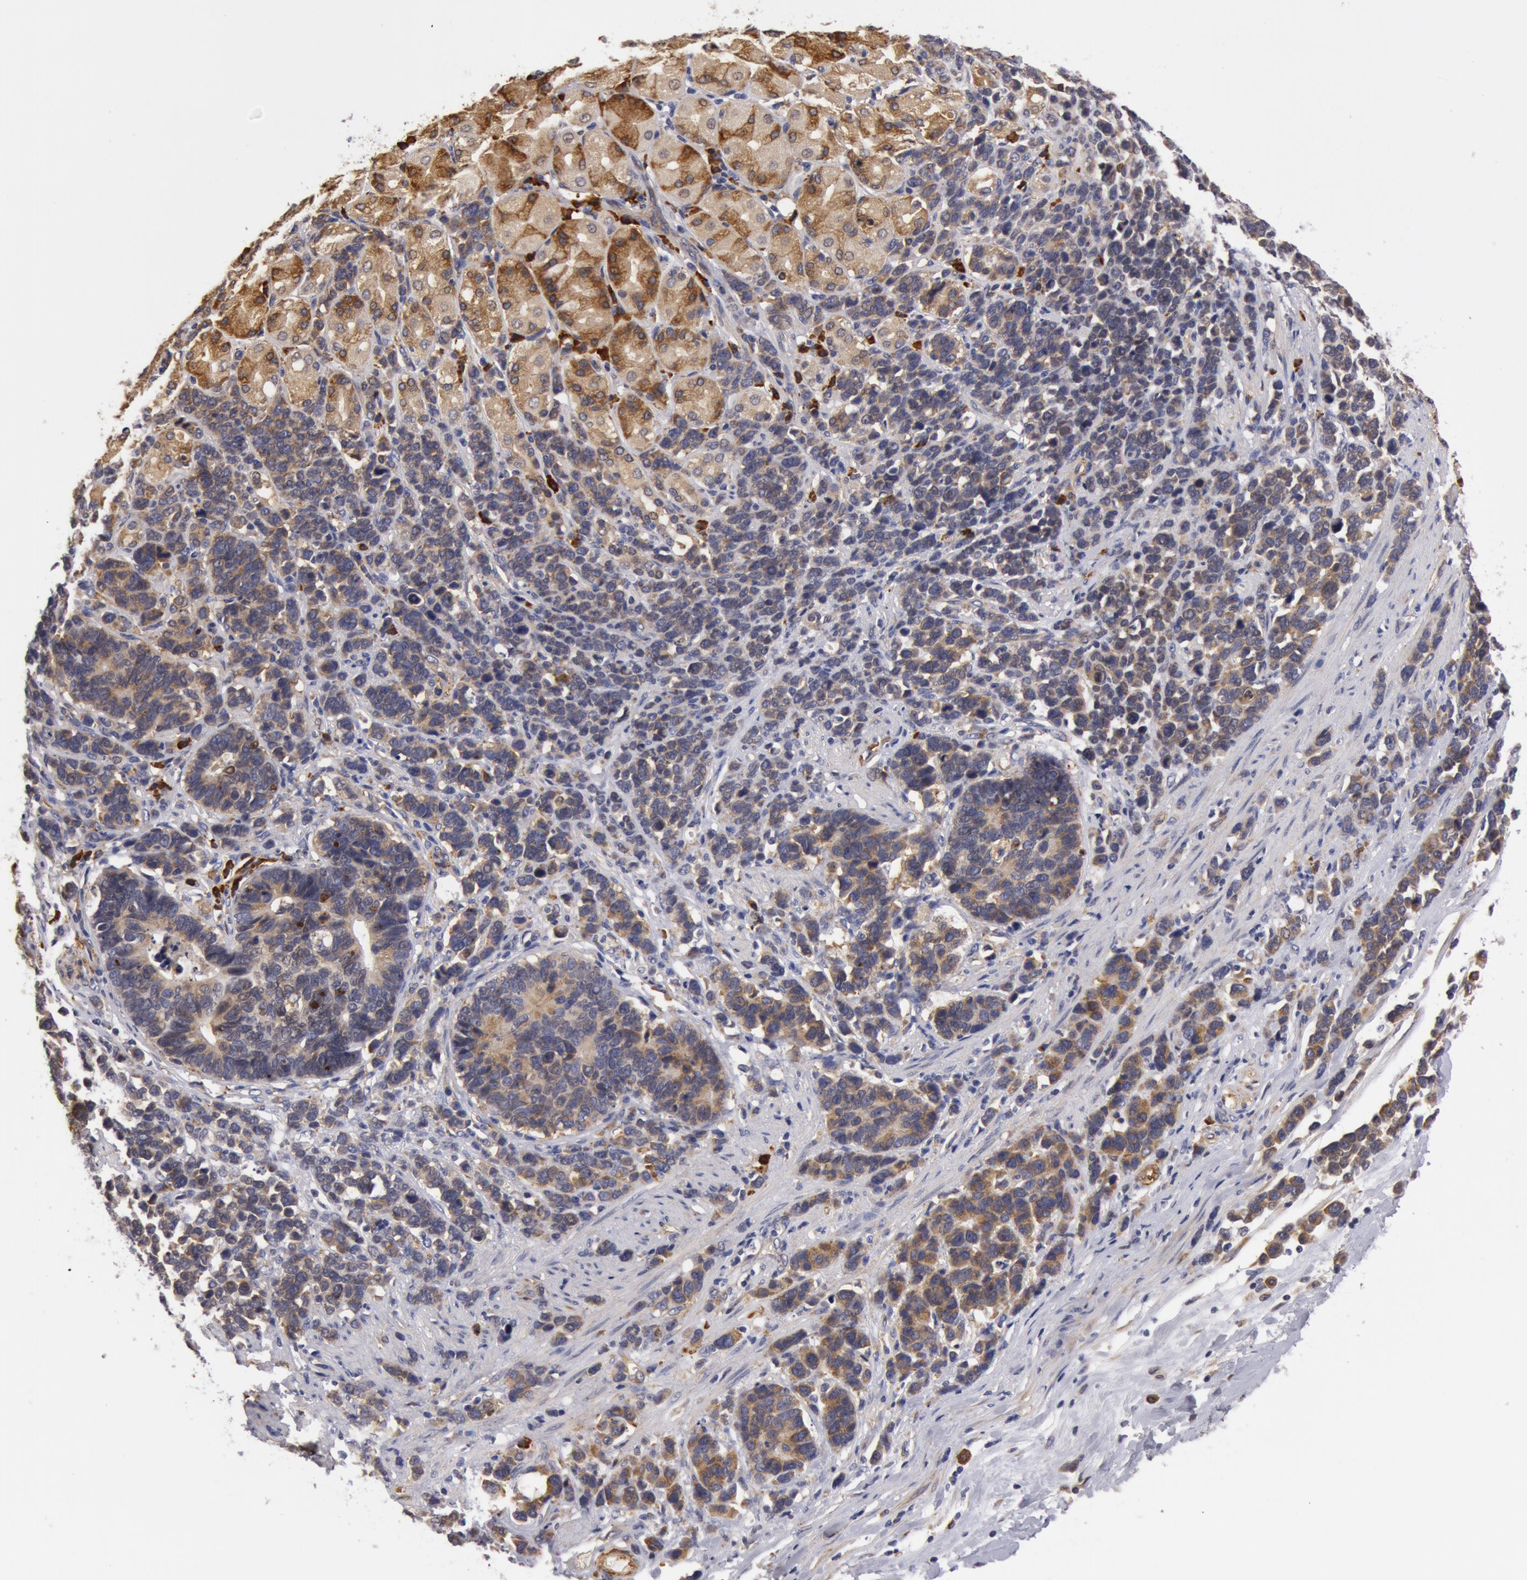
{"staining": {"intensity": "moderate", "quantity": ">75%", "location": "cytoplasmic/membranous"}, "tissue": "stomach cancer", "cell_type": "Tumor cells", "image_type": "cancer", "snomed": [{"axis": "morphology", "description": "Adenocarcinoma, NOS"}, {"axis": "topography", "description": "Stomach, upper"}], "caption": "Approximately >75% of tumor cells in human stomach adenocarcinoma demonstrate moderate cytoplasmic/membranous protein positivity as visualized by brown immunohistochemical staining.", "gene": "IL23A", "patient": {"sex": "male", "age": 71}}